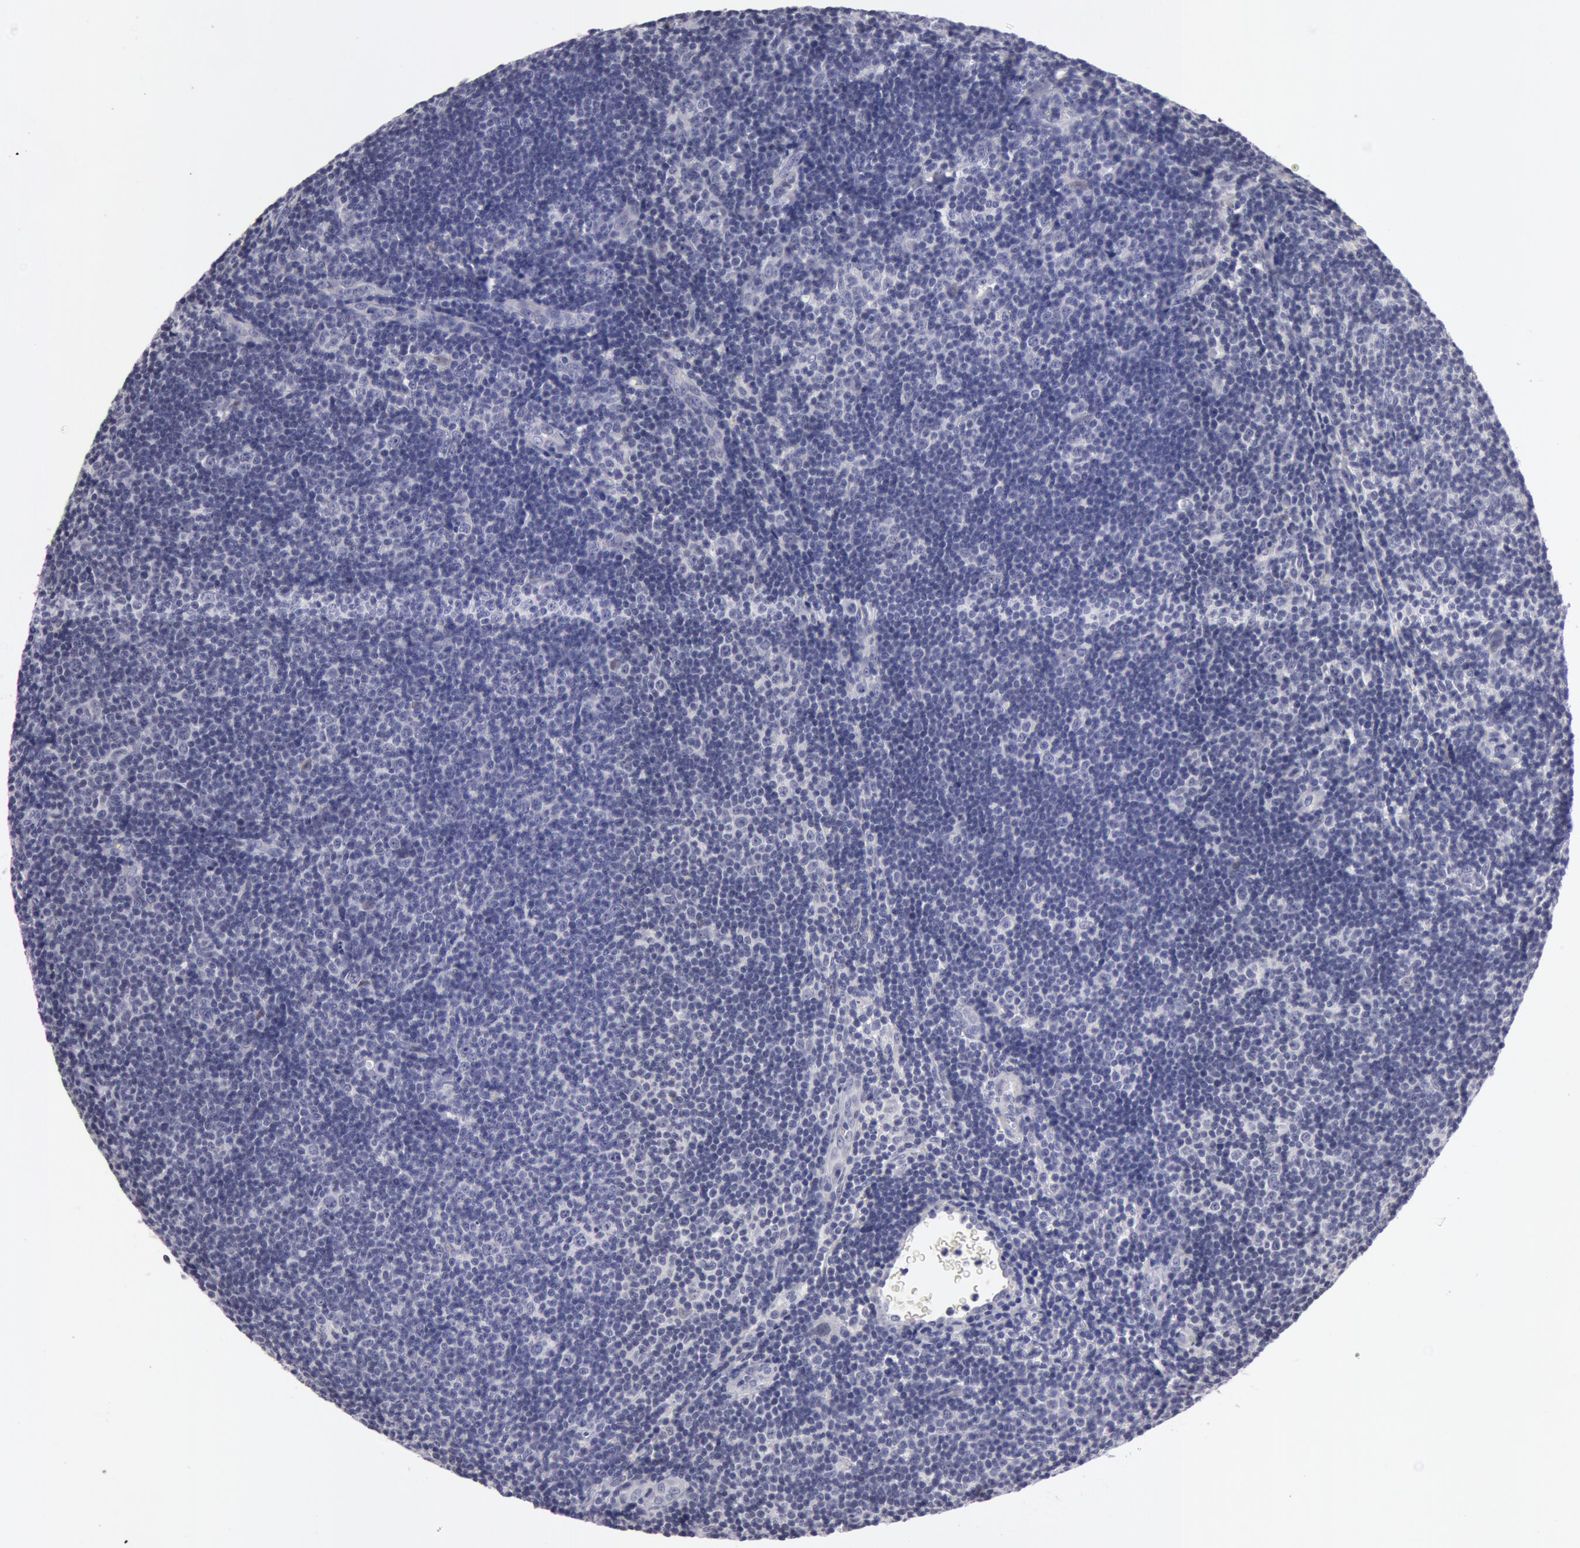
{"staining": {"intensity": "negative", "quantity": "none", "location": "none"}, "tissue": "lymphoma", "cell_type": "Tumor cells", "image_type": "cancer", "snomed": [{"axis": "morphology", "description": "Malignant lymphoma, non-Hodgkin's type, Low grade"}, {"axis": "topography", "description": "Lymph node"}], "caption": "The image exhibits no significant staining in tumor cells of lymphoma. (DAB (3,3'-diaminobenzidine) IHC visualized using brightfield microscopy, high magnification).", "gene": "NLGN4X", "patient": {"sex": "male", "age": 49}}